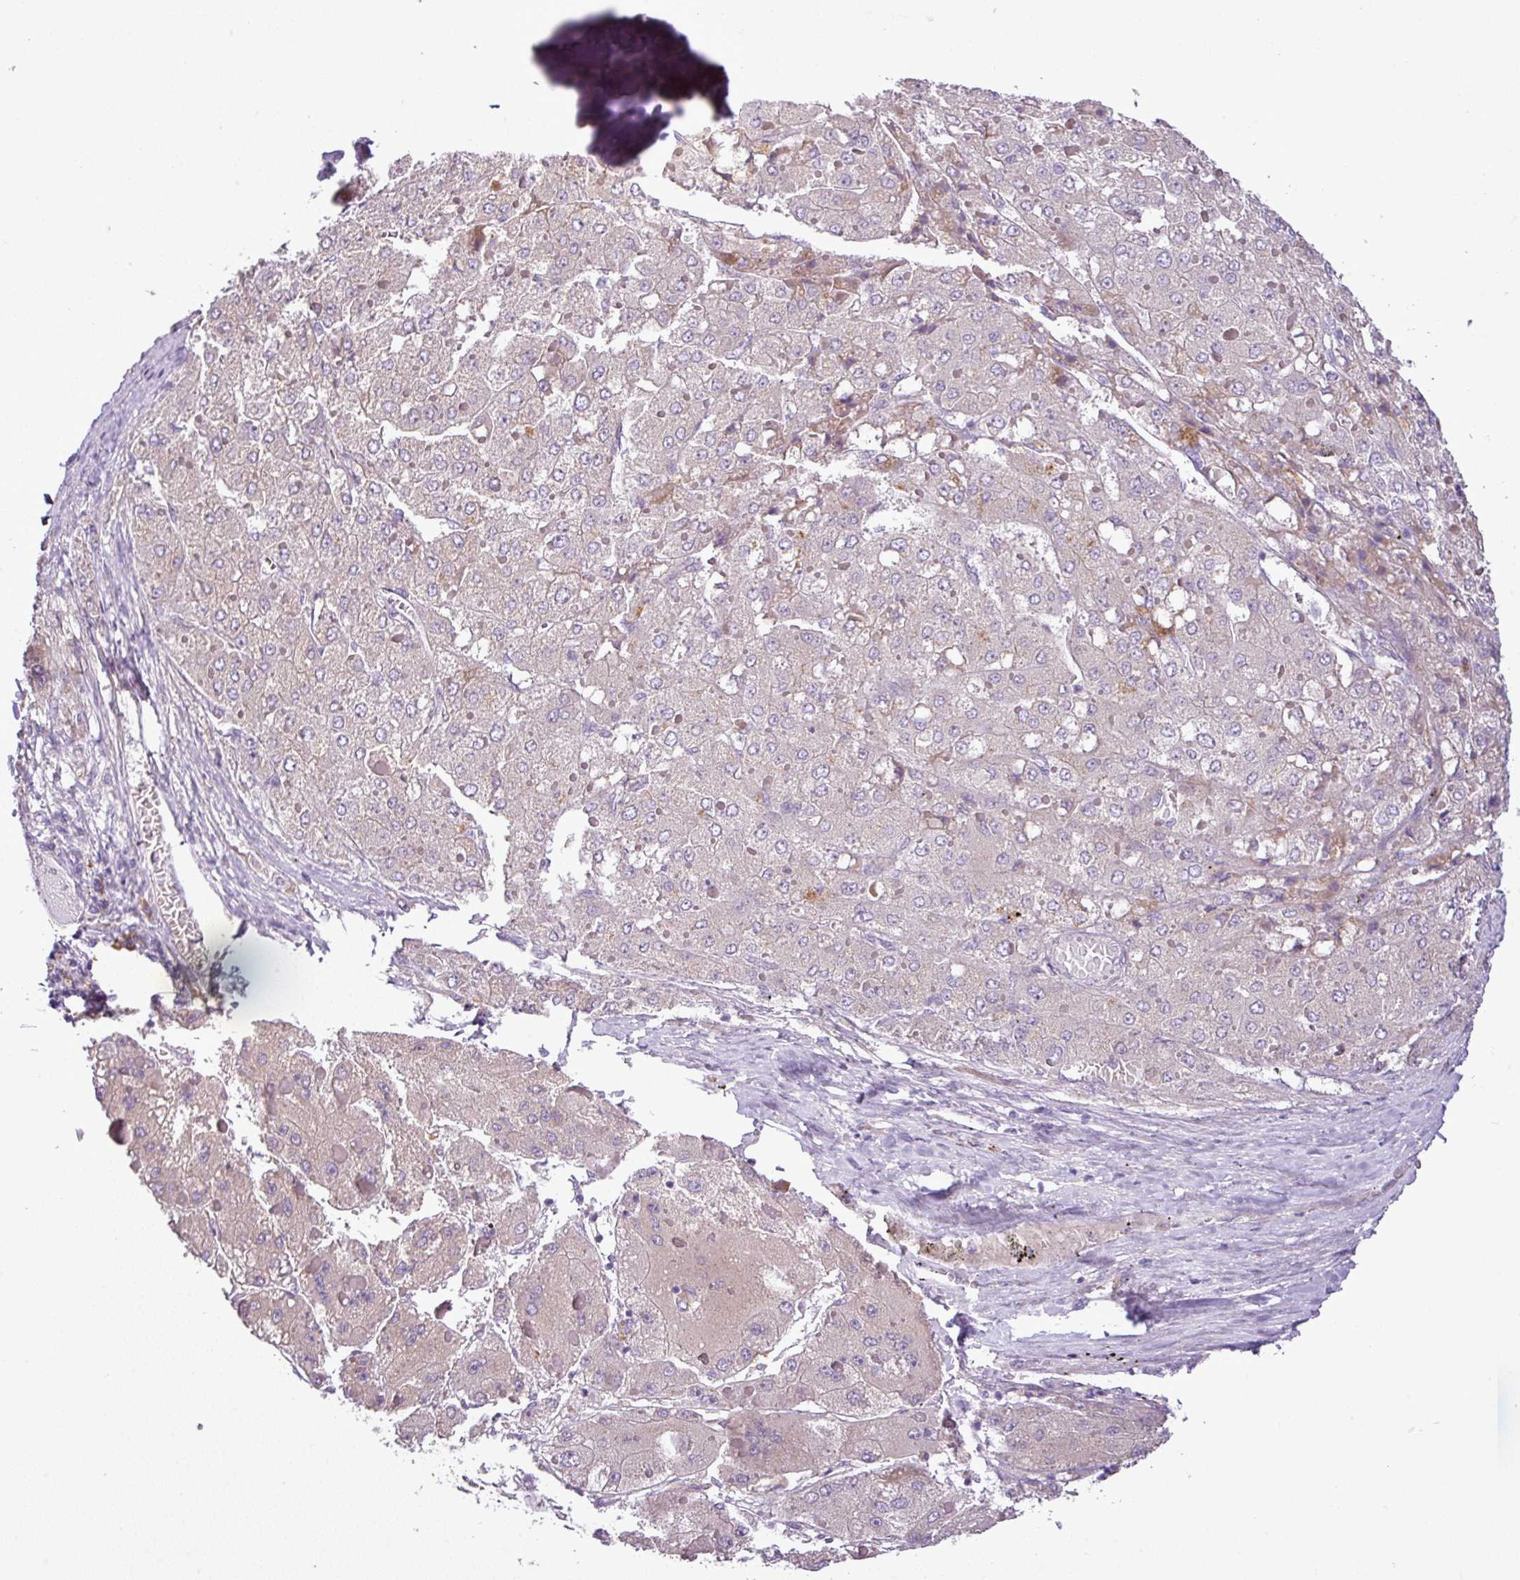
{"staining": {"intensity": "negative", "quantity": "none", "location": "none"}, "tissue": "liver cancer", "cell_type": "Tumor cells", "image_type": "cancer", "snomed": [{"axis": "morphology", "description": "Carcinoma, Hepatocellular, NOS"}, {"axis": "topography", "description": "Liver"}], "caption": "An immunohistochemistry image of liver cancer is shown. There is no staining in tumor cells of liver cancer.", "gene": "MOCS3", "patient": {"sex": "female", "age": 73}}